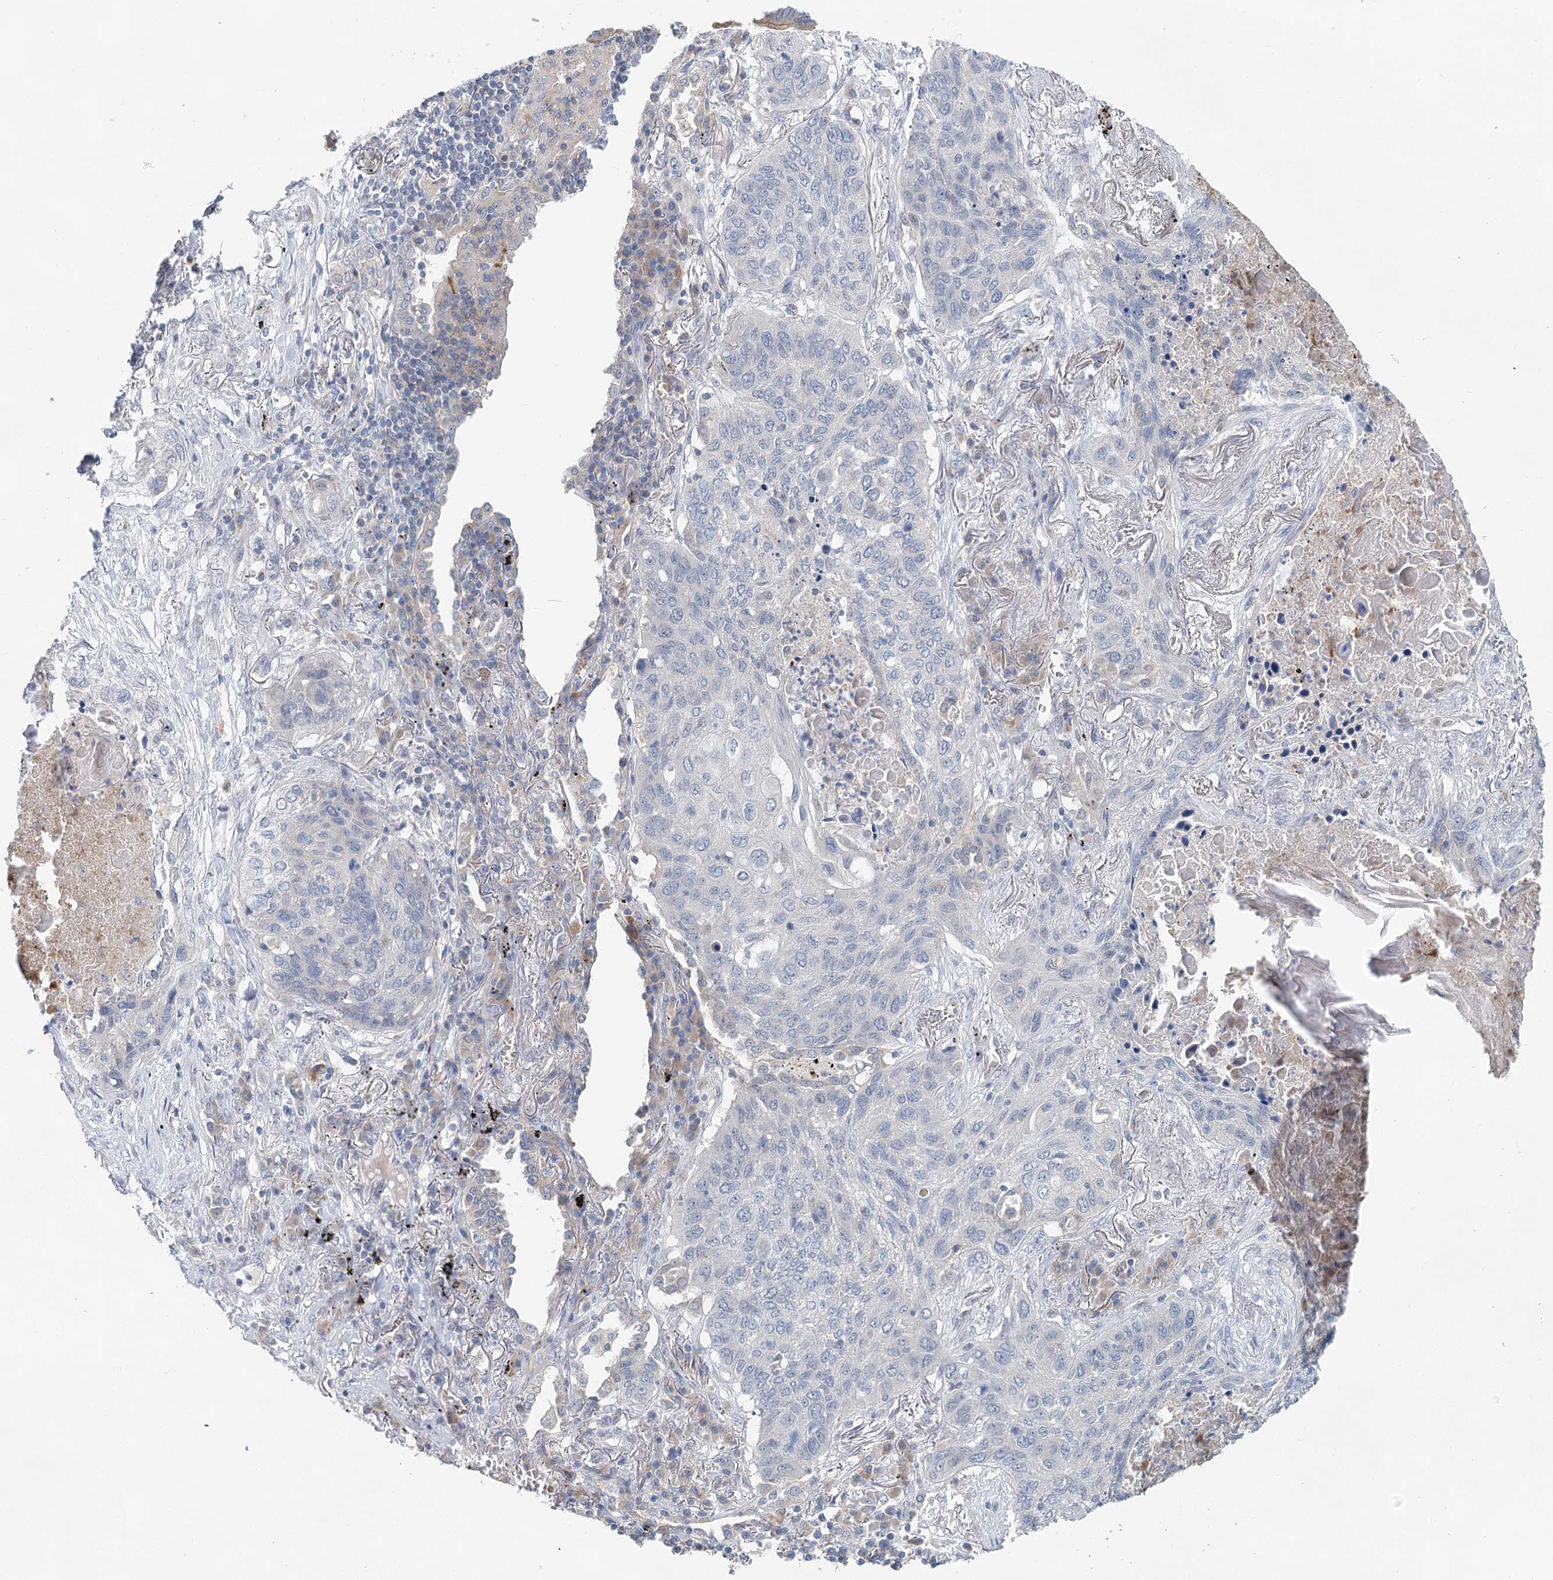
{"staining": {"intensity": "negative", "quantity": "none", "location": "none"}, "tissue": "lung cancer", "cell_type": "Tumor cells", "image_type": "cancer", "snomed": [{"axis": "morphology", "description": "Squamous cell carcinoma, NOS"}, {"axis": "topography", "description": "Lung"}], "caption": "Immunohistochemistry (IHC) of human squamous cell carcinoma (lung) reveals no positivity in tumor cells.", "gene": "BLTP1", "patient": {"sex": "female", "age": 63}}